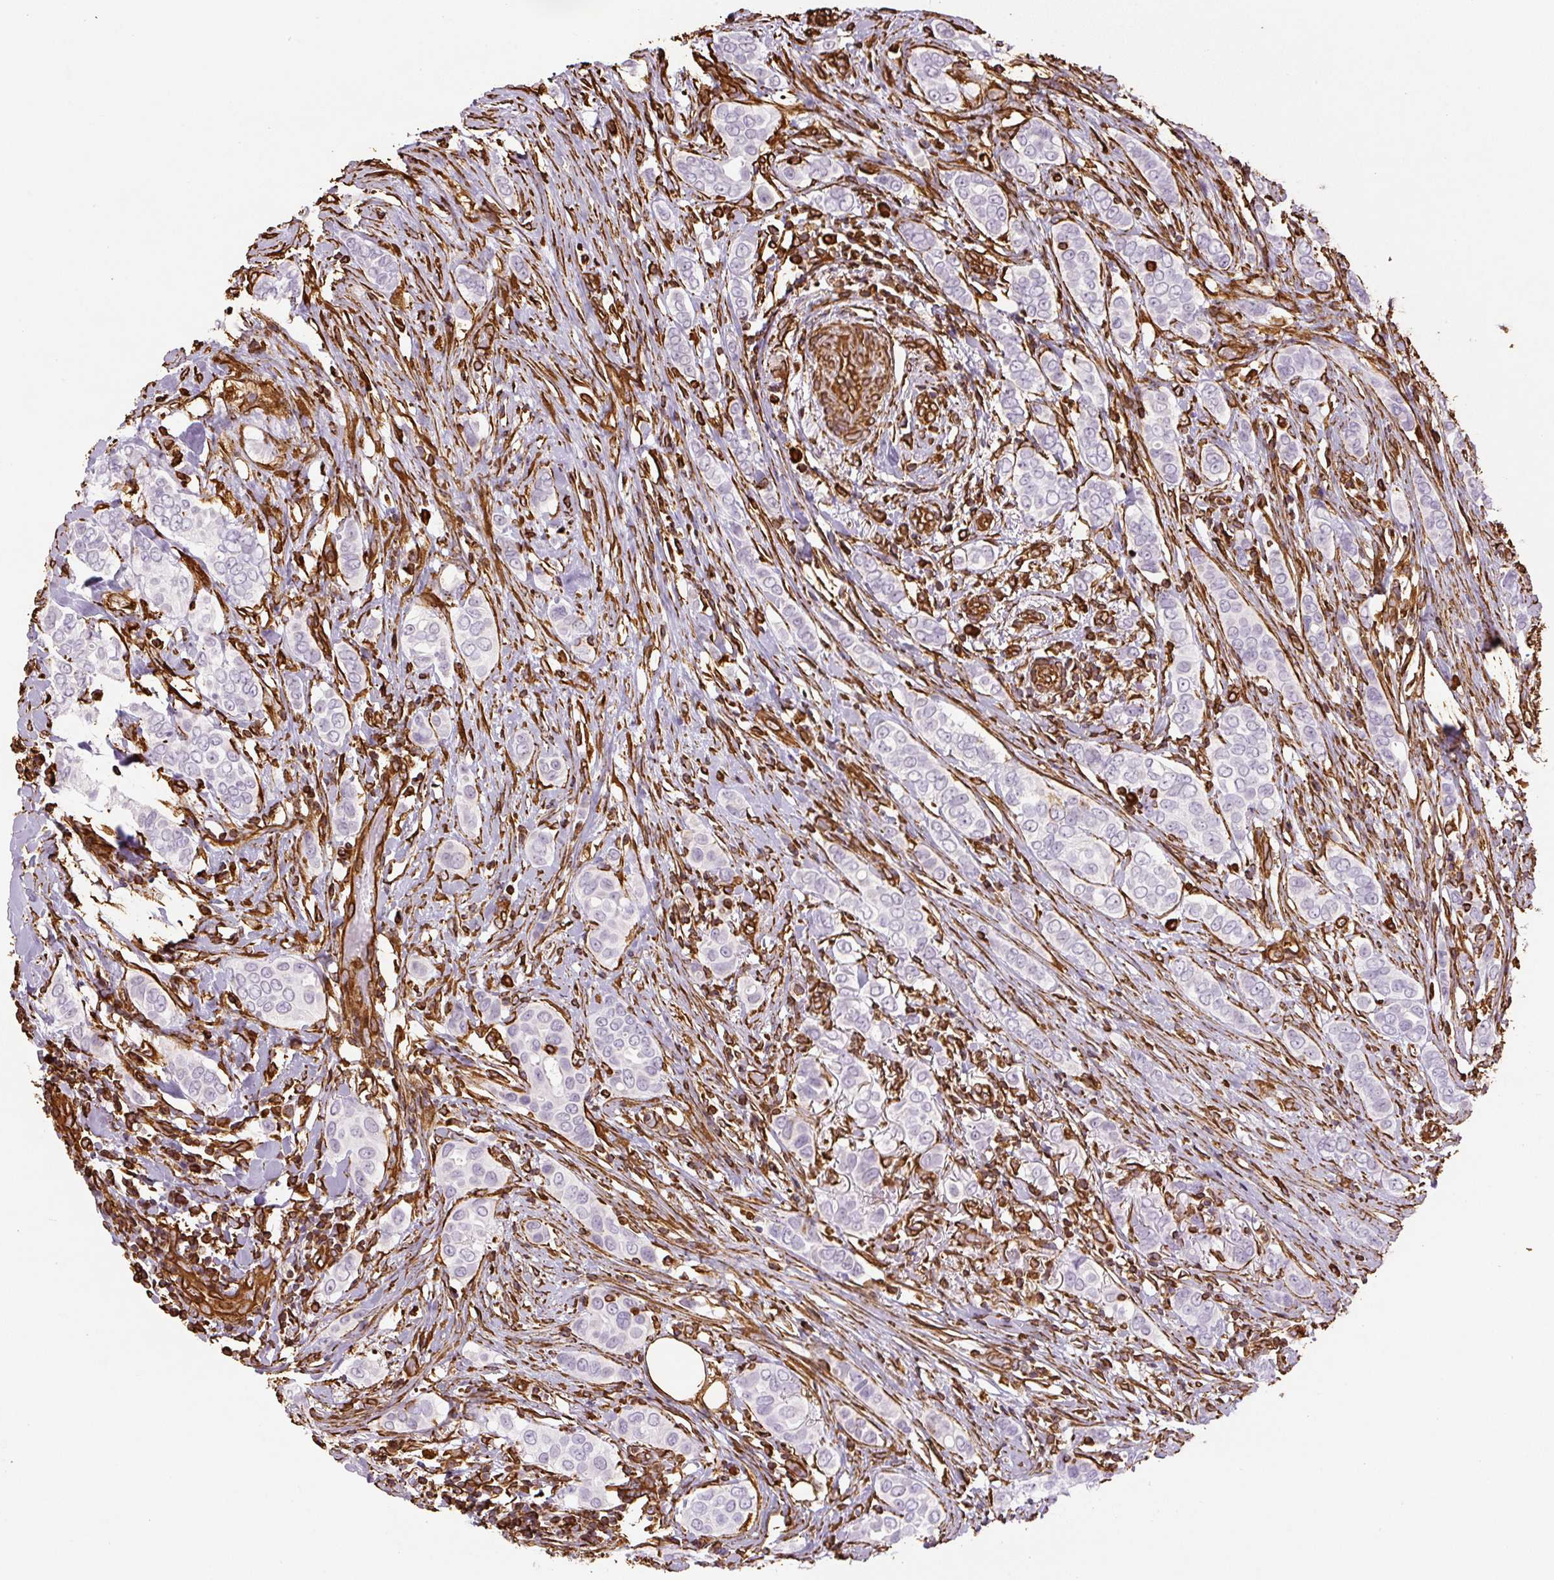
{"staining": {"intensity": "negative", "quantity": "none", "location": "none"}, "tissue": "breast cancer", "cell_type": "Tumor cells", "image_type": "cancer", "snomed": [{"axis": "morphology", "description": "Lobular carcinoma"}, {"axis": "topography", "description": "Breast"}], "caption": "This is an IHC image of breast cancer (lobular carcinoma). There is no expression in tumor cells.", "gene": "VIM", "patient": {"sex": "female", "age": 51}}